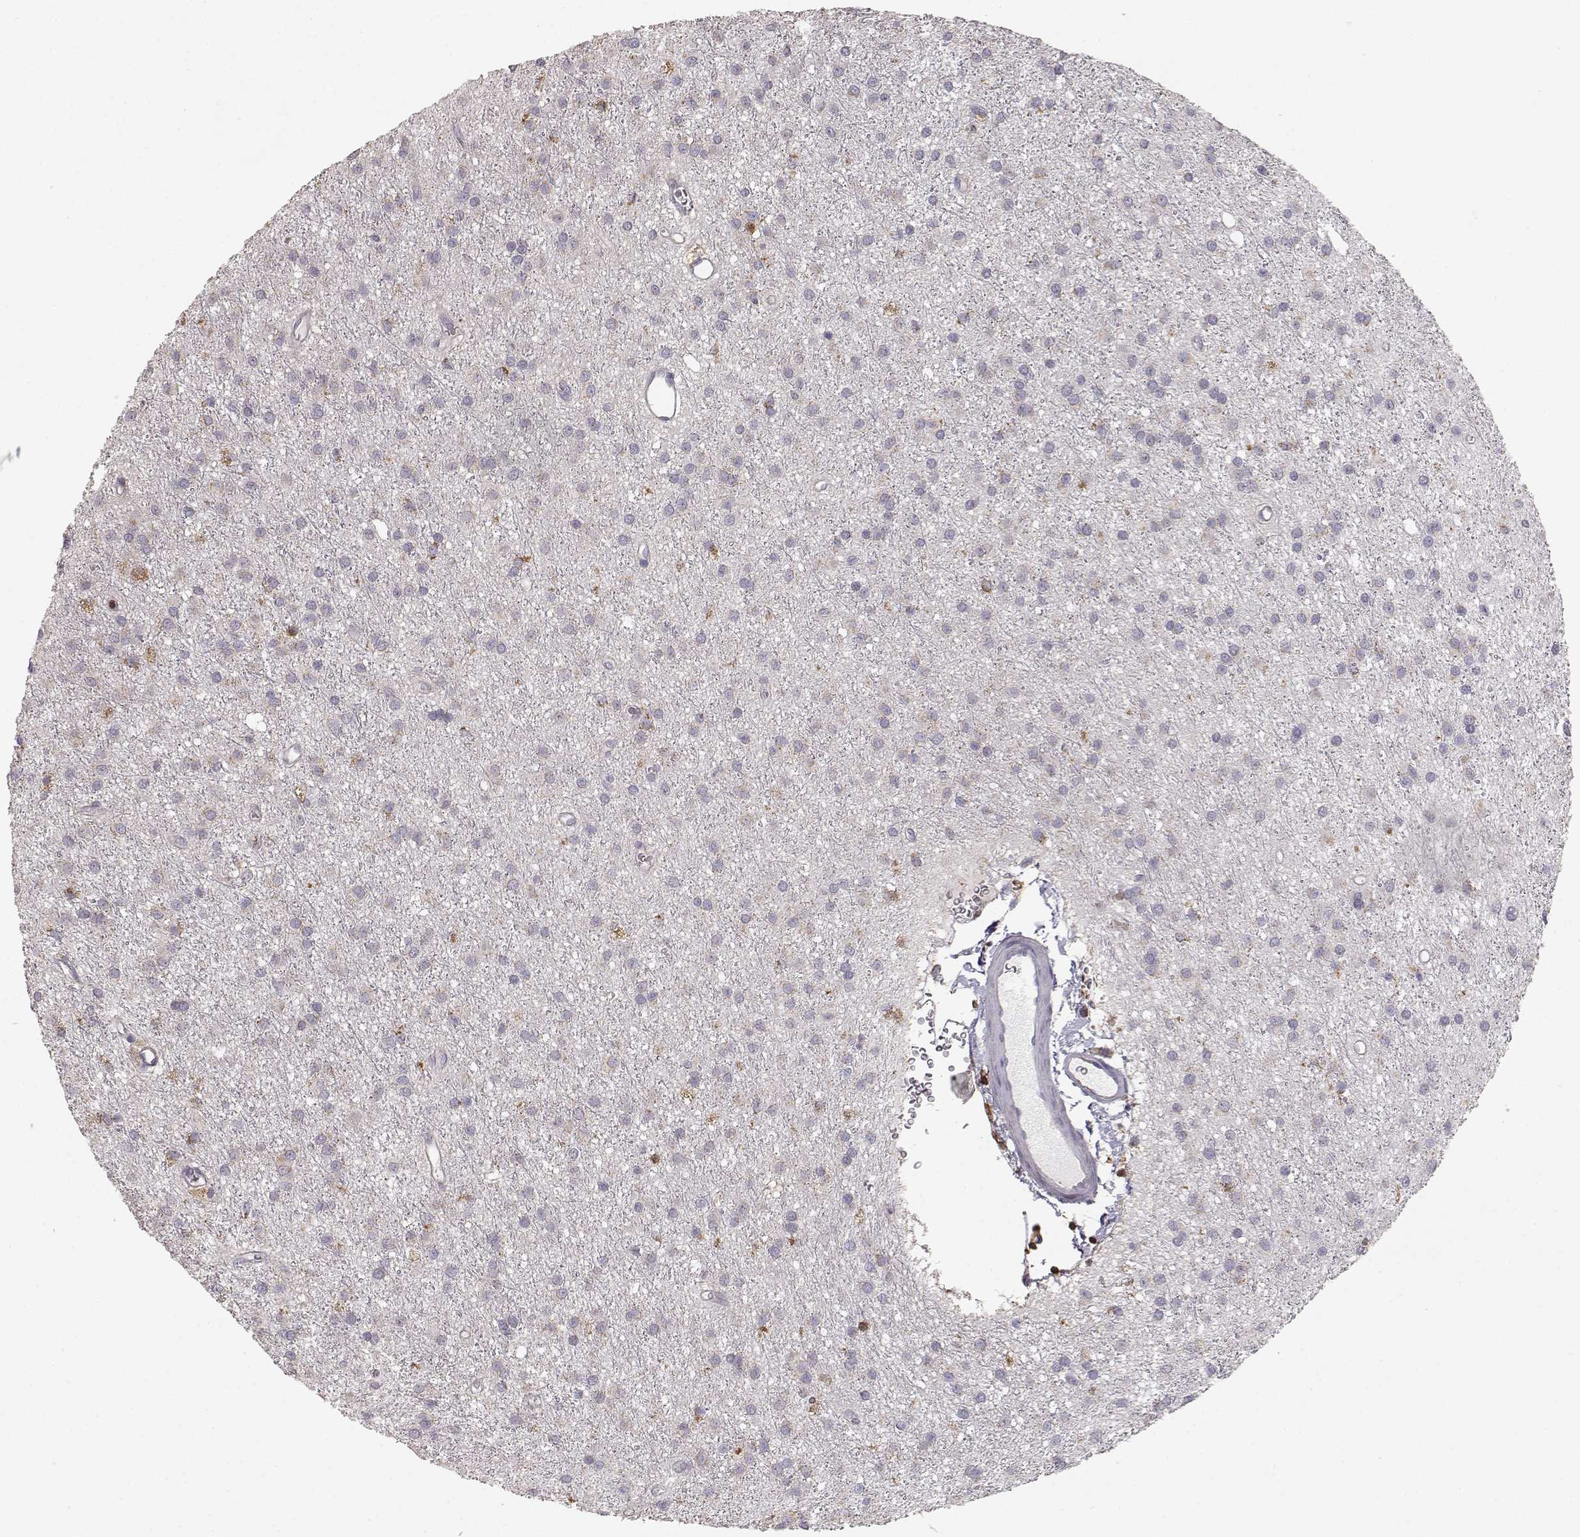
{"staining": {"intensity": "moderate", "quantity": "25%-75%", "location": "cytoplasmic/membranous"}, "tissue": "glioma", "cell_type": "Tumor cells", "image_type": "cancer", "snomed": [{"axis": "morphology", "description": "Glioma, malignant, Low grade"}, {"axis": "topography", "description": "Brain"}], "caption": "Low-grade glioma (malignant) stained with IHC reveals moderate cytoplasmic/membranous staining in about 25%-75% of tumor cells.", "gene": "GRAP2", "patient": {"sex": "male", "age": 27}}